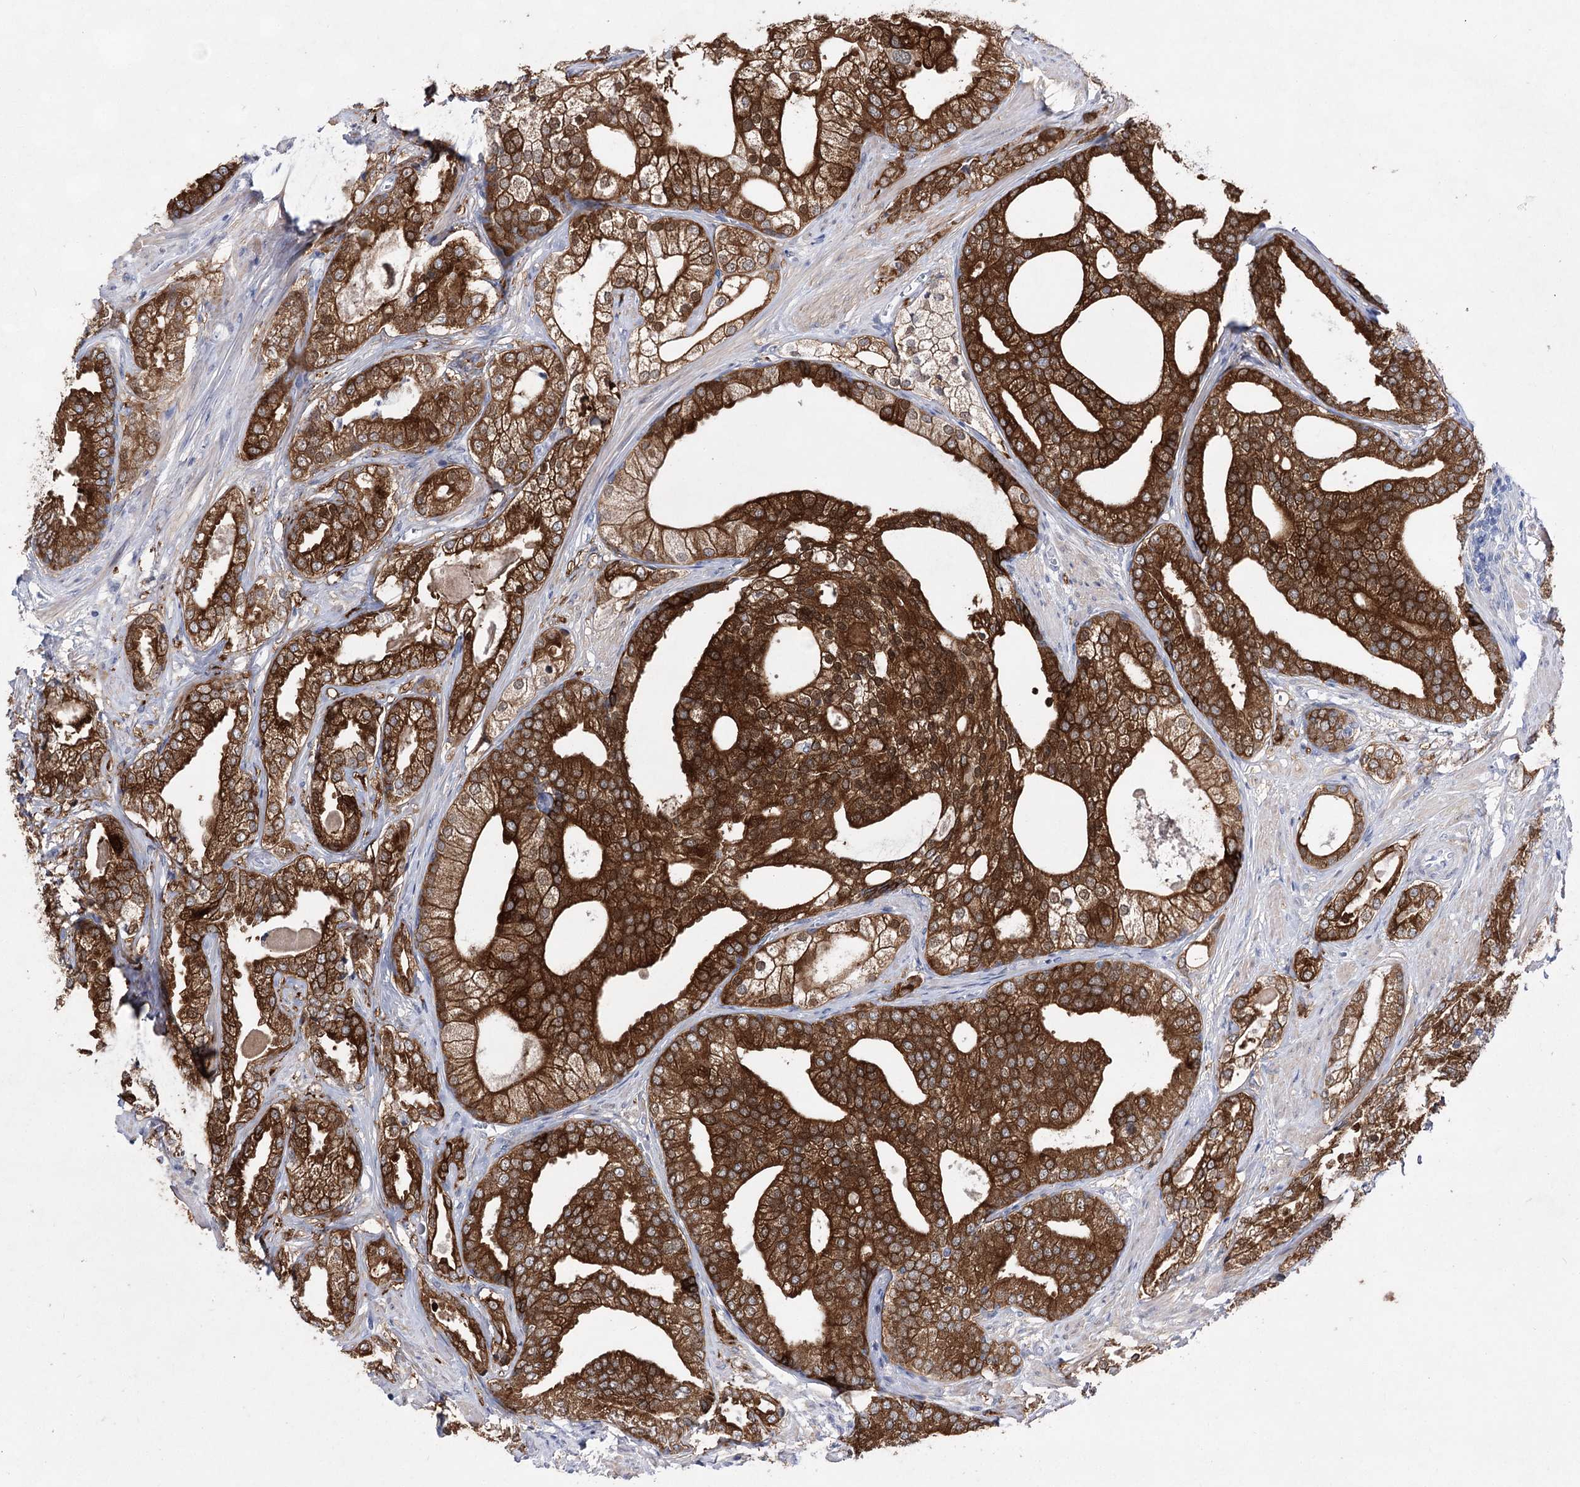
{"staining": {"intensity": "strong", "quantity": ">75%", "location": "cytoplasmic/membranous"}, "tissue": "prostate cancer", "cell_type": "Tumor cells", "image_type": "cancer", "snomed": [{"axis": "morphology", "description": "Adenocarcinoma, High grade"}, {"axis": "topography", "description": "Prostate"}], "caption": "Strong cytoplasmic/membranous protein expression is seen in about >75% of tumor cells in prostate high-grade adenocarcinoma. Using DAB (brown) and hematoxylin (blue) stains, captured at high magnification using brightfield microscopy.", "gene": "UGDH", "patient": {"sex": "male", "age": 60}}